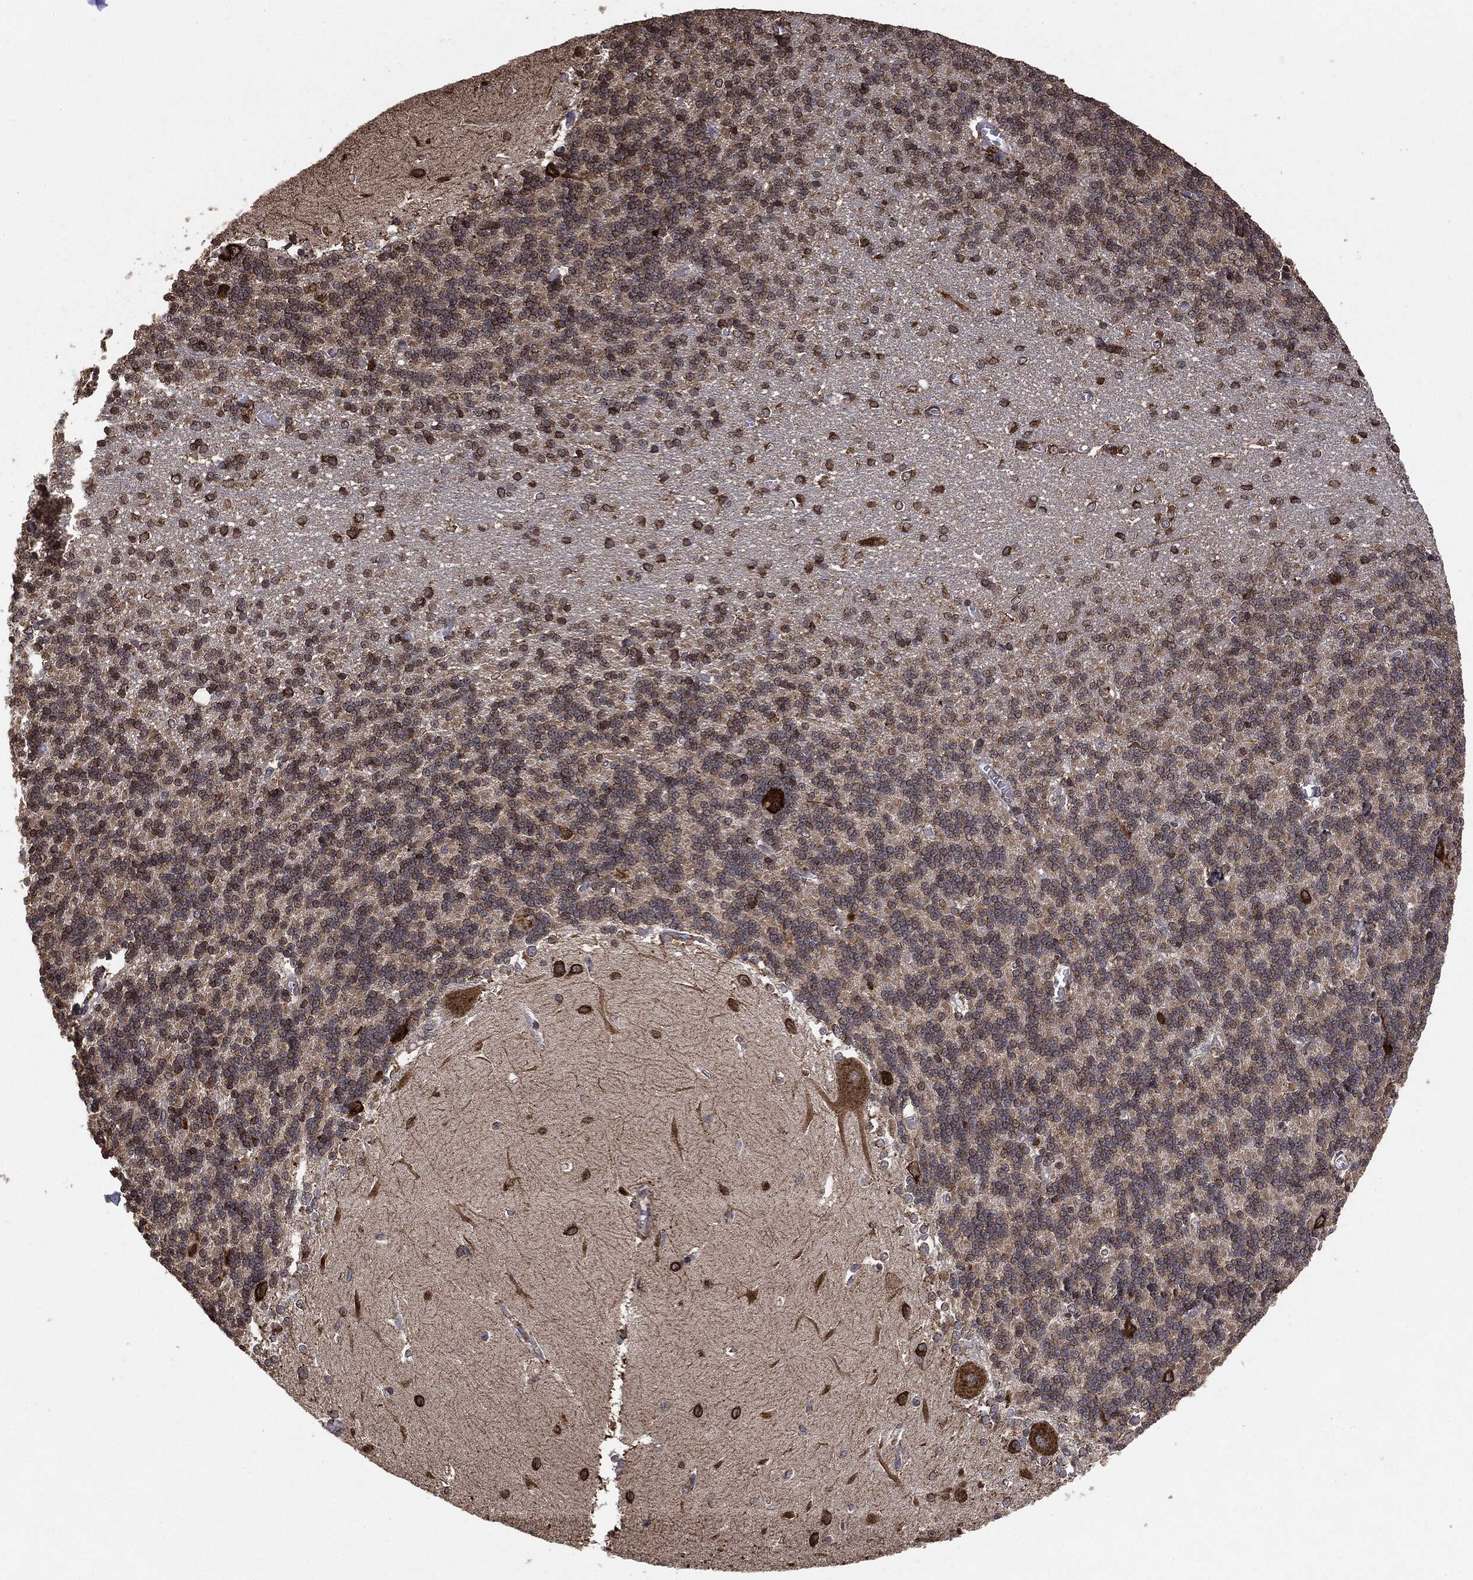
{"staining": {"intensity": "strong", "quantity": "<25%", "location": "cytoplasmic/membranous"}, "tissue": "cerebellum", "cell_type": "Cells in granular layer", "image_type": "normal", "snomed": [{"axis": "morphology", "description": "Normal tissue, NOS"}, {"axis": "topography", "description": "Cerebellum"}], "caption": "Cerebellum stained for a protein reveals strong cytoplasmic/membranous positivity in cells in granular layer.", "gene": "MTOR", "patient": {"sex": "male", "age": 37}}